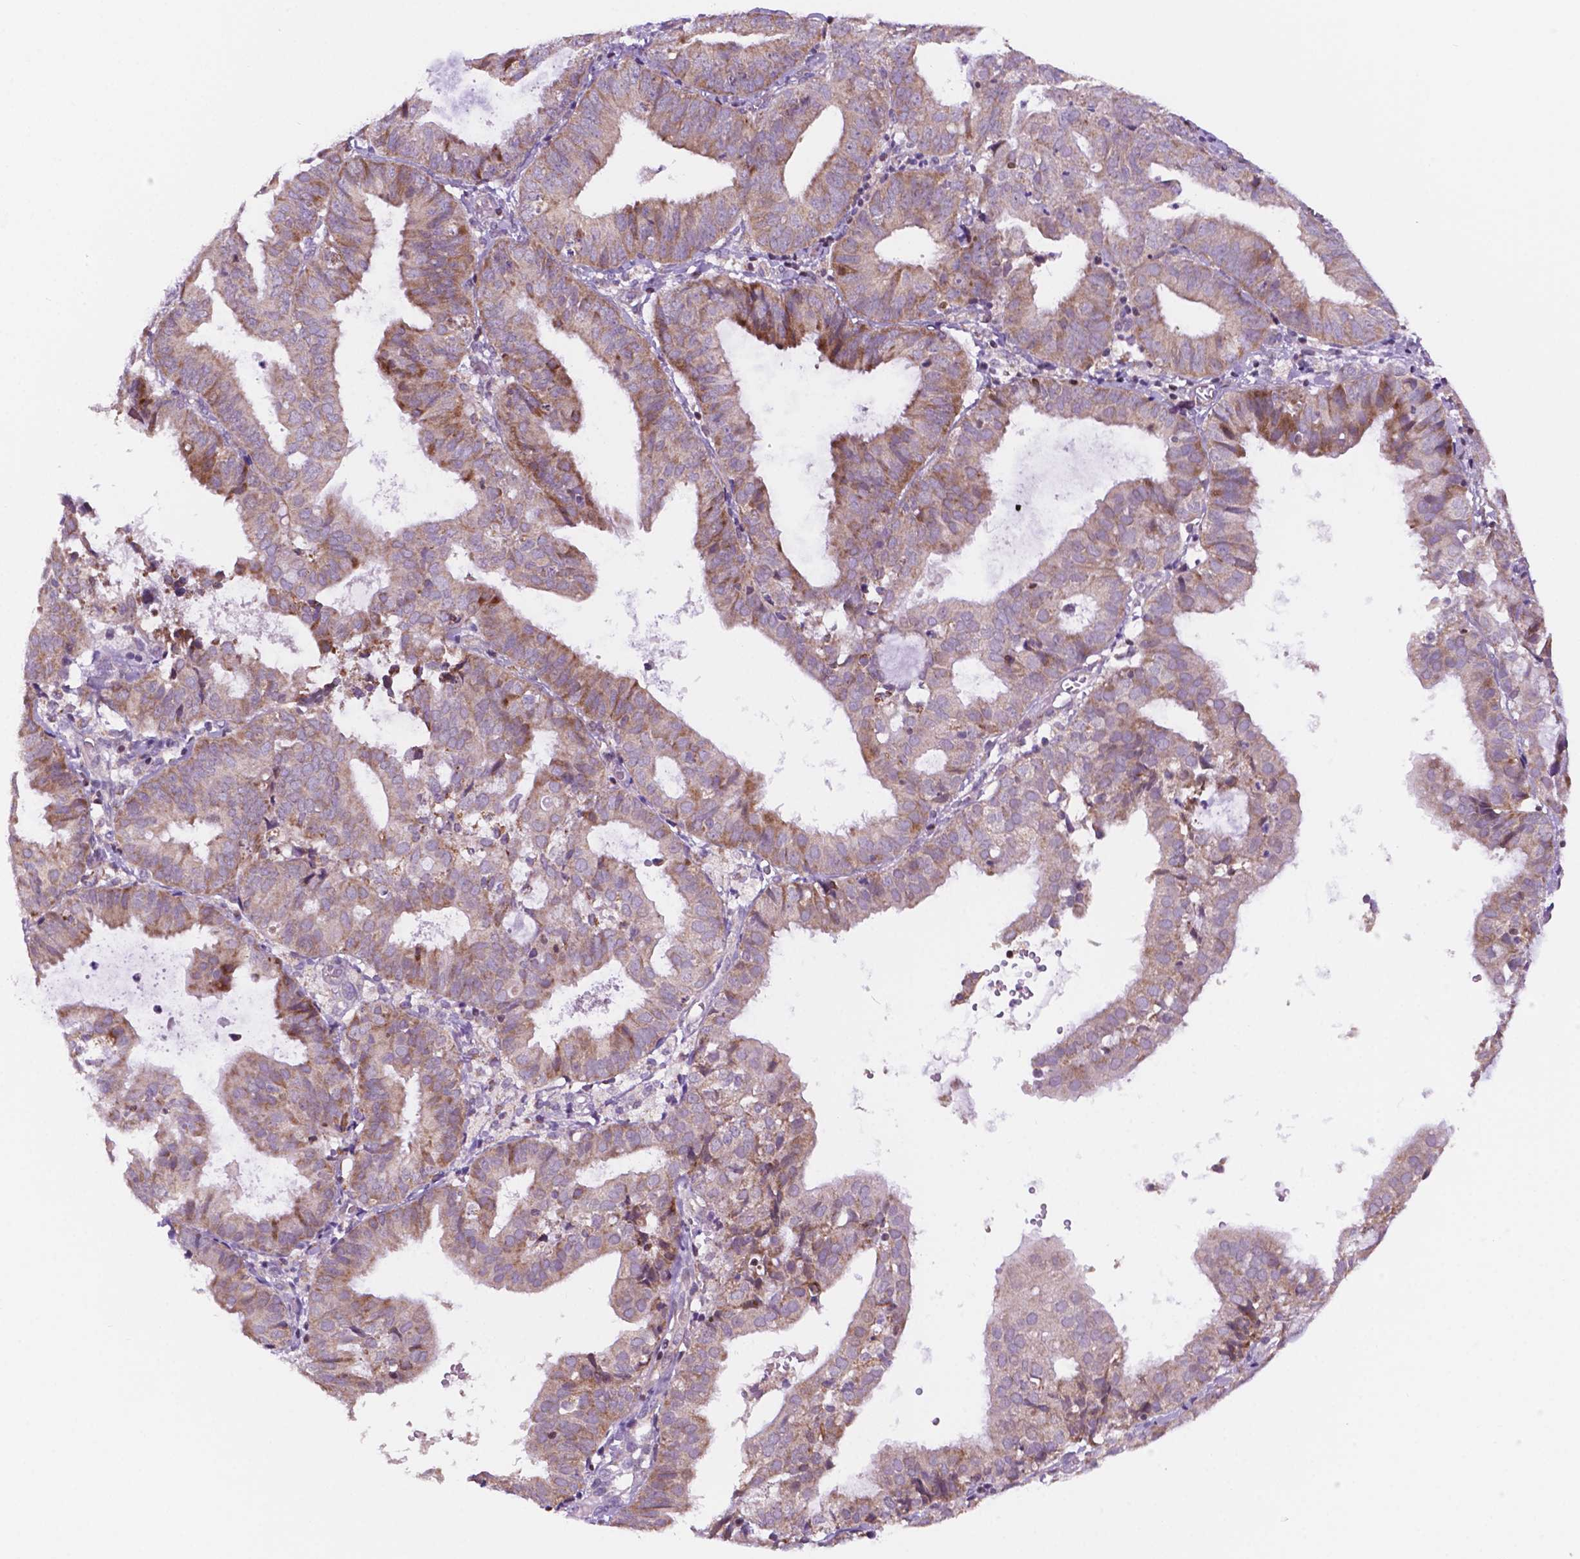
{"staining": {"intensity": "weak", "quantity": ">75%", "location": "cytoplasmic/membranous"}, "tissue": "endometrial cancer", "cell_type": "Tumor cells", "image_type": "cancer", "snomed": [{"axis": "morphology", "description": "Adenocarcinoma, NOS"}, {"axis": "topography", "description": "Endometrium"}], "caption": "Tumor cells demonstrate weak cytoplasmic/membranous expression in about >75% of cells in endometrial cancer.", "gene": "GEMIN4", "patient": {"sex": "female", "age": 80}}